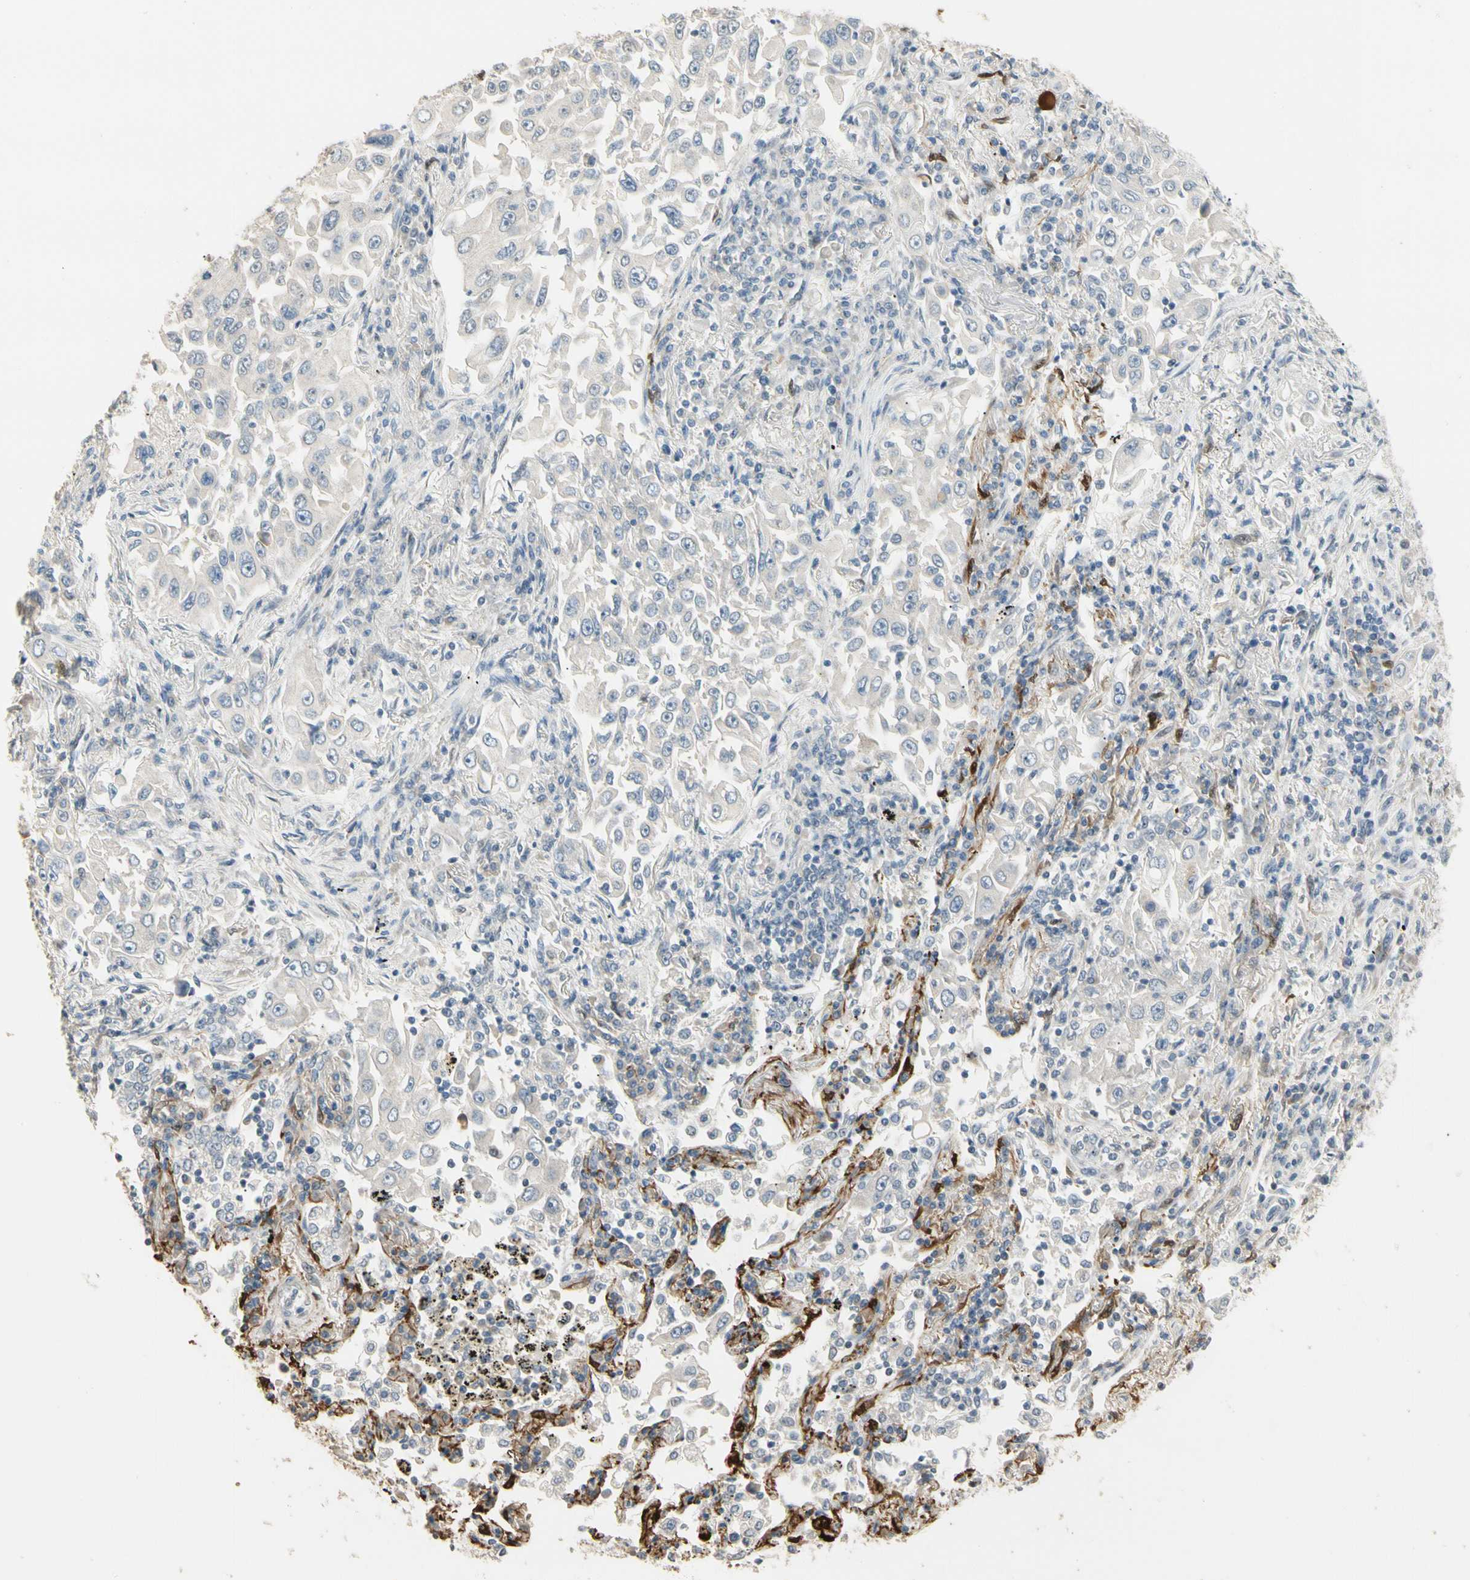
{"staining": {"intensity": "negative", "quantity": "none", "location": "none"}, "tissue": "lung cancer", "cell_type": "Tumor cells", "image_type": "cancer", "snomed": [{"axis": "morphology", "description": "Adenocarcinoma, NOS"}, {"axis": "topography", "description": "Lung"}], "caption": "Tumor cells are negative for protein expression in human lung adenocarcinoma.", "gene": "GNE", "patient": {"sex": "male", "age": 84}}